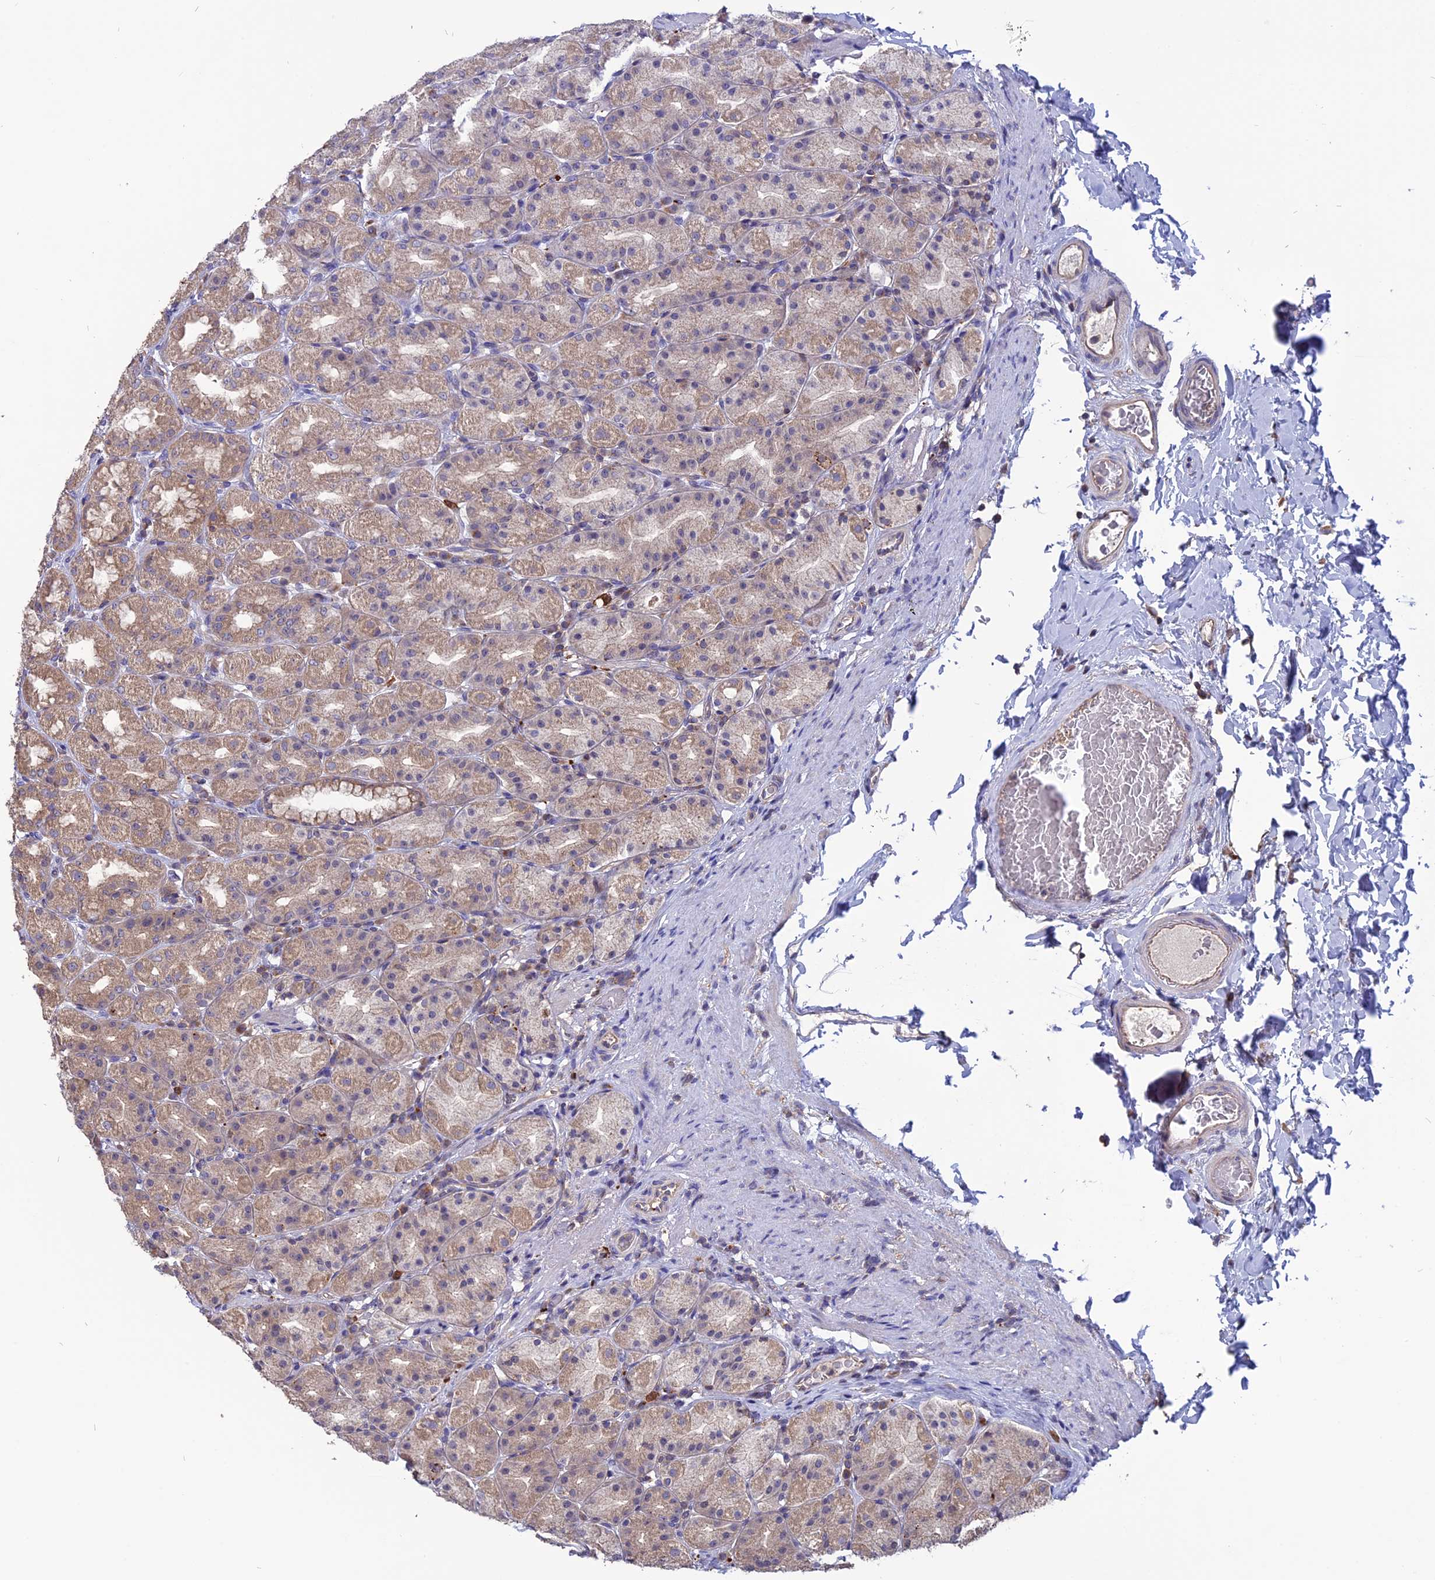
{"staining": {"intensity": "strong", "quantity": "<25%", "location": "cytoplasmic/membranous"}, "tissue": "stomach", "cell_type": "Glandular cells", "image_type": "normal", "snomed": [{"axis": "morphology", "description": "Normal tissue, NOS"}, {"axis": "topography", "description": "Stomach, upper"}], "caption": "The micrograph shows immunohistochemical staining of unremarkable stomach. There is strong cytoplasmic/membranous positivity is seen in about <25% of glandular cells. The protein is shown in brown color, while the nuclei are stained blue.", "gene": "CARMIL2", "patient": {"sex": "male", "age": 68}}